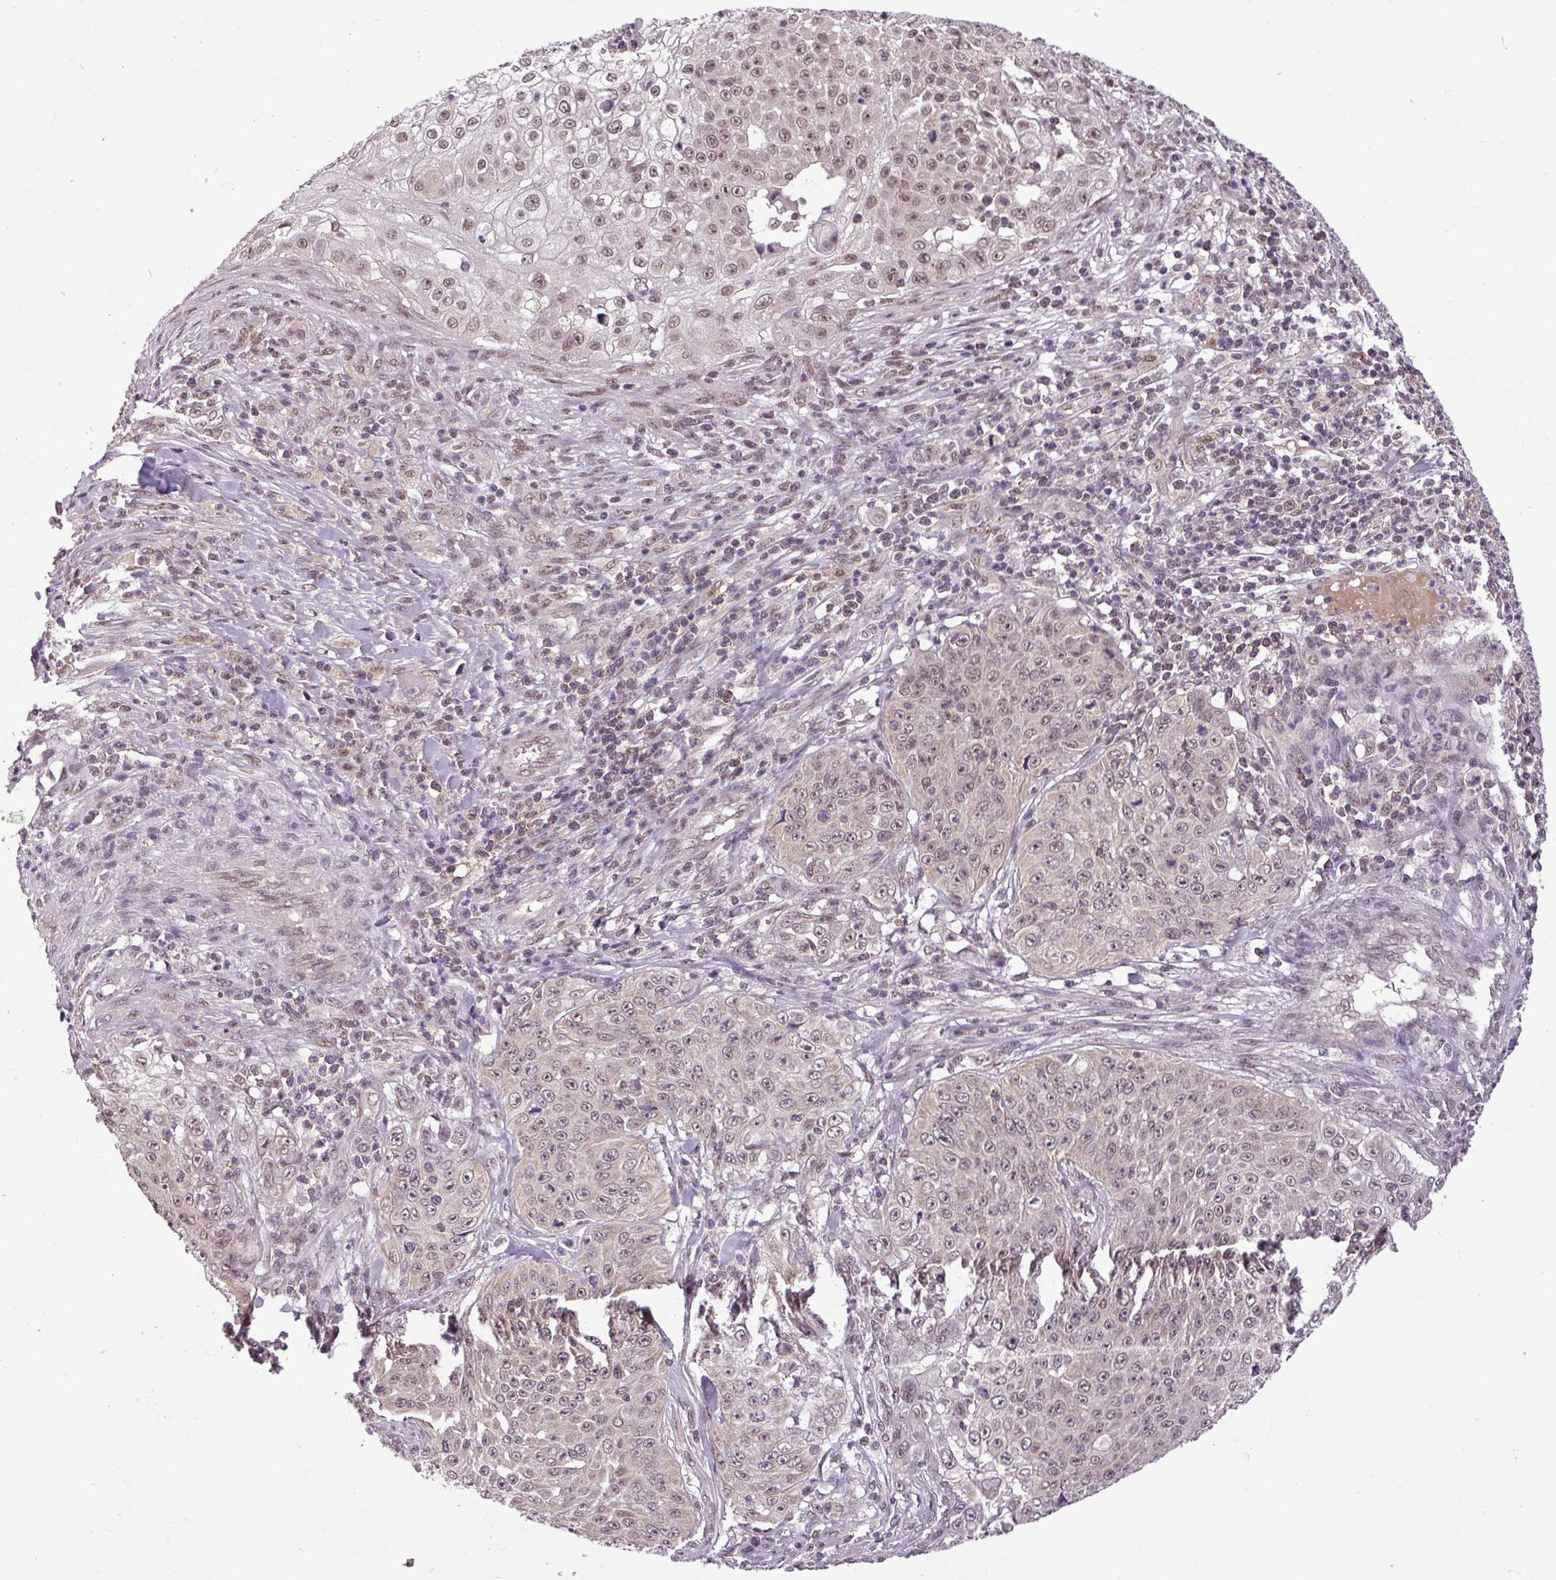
{"staining": {"intensity": "weak", "quantity": ">75%", "location": "cytoplasmic/membranous,nuclear"}, "tissue": "skin cancer", "cell_type": "Tumor cells", "image_type": "cancer", "snomed": [{"axis": "morphology", "description": "Squamous cell carcinoma, NOS"}, {"axis": "topography", "description": "Skin"}], "caption": "Immunohistochemical staining of skin squamous cell carcinoma displays low levels of weak cytoplasmic/membranous and nuclear positivity in approximately >75% of tumor cells.", "gene": "MFHAS1", "patient": {"sex": "male", "age": 24}}